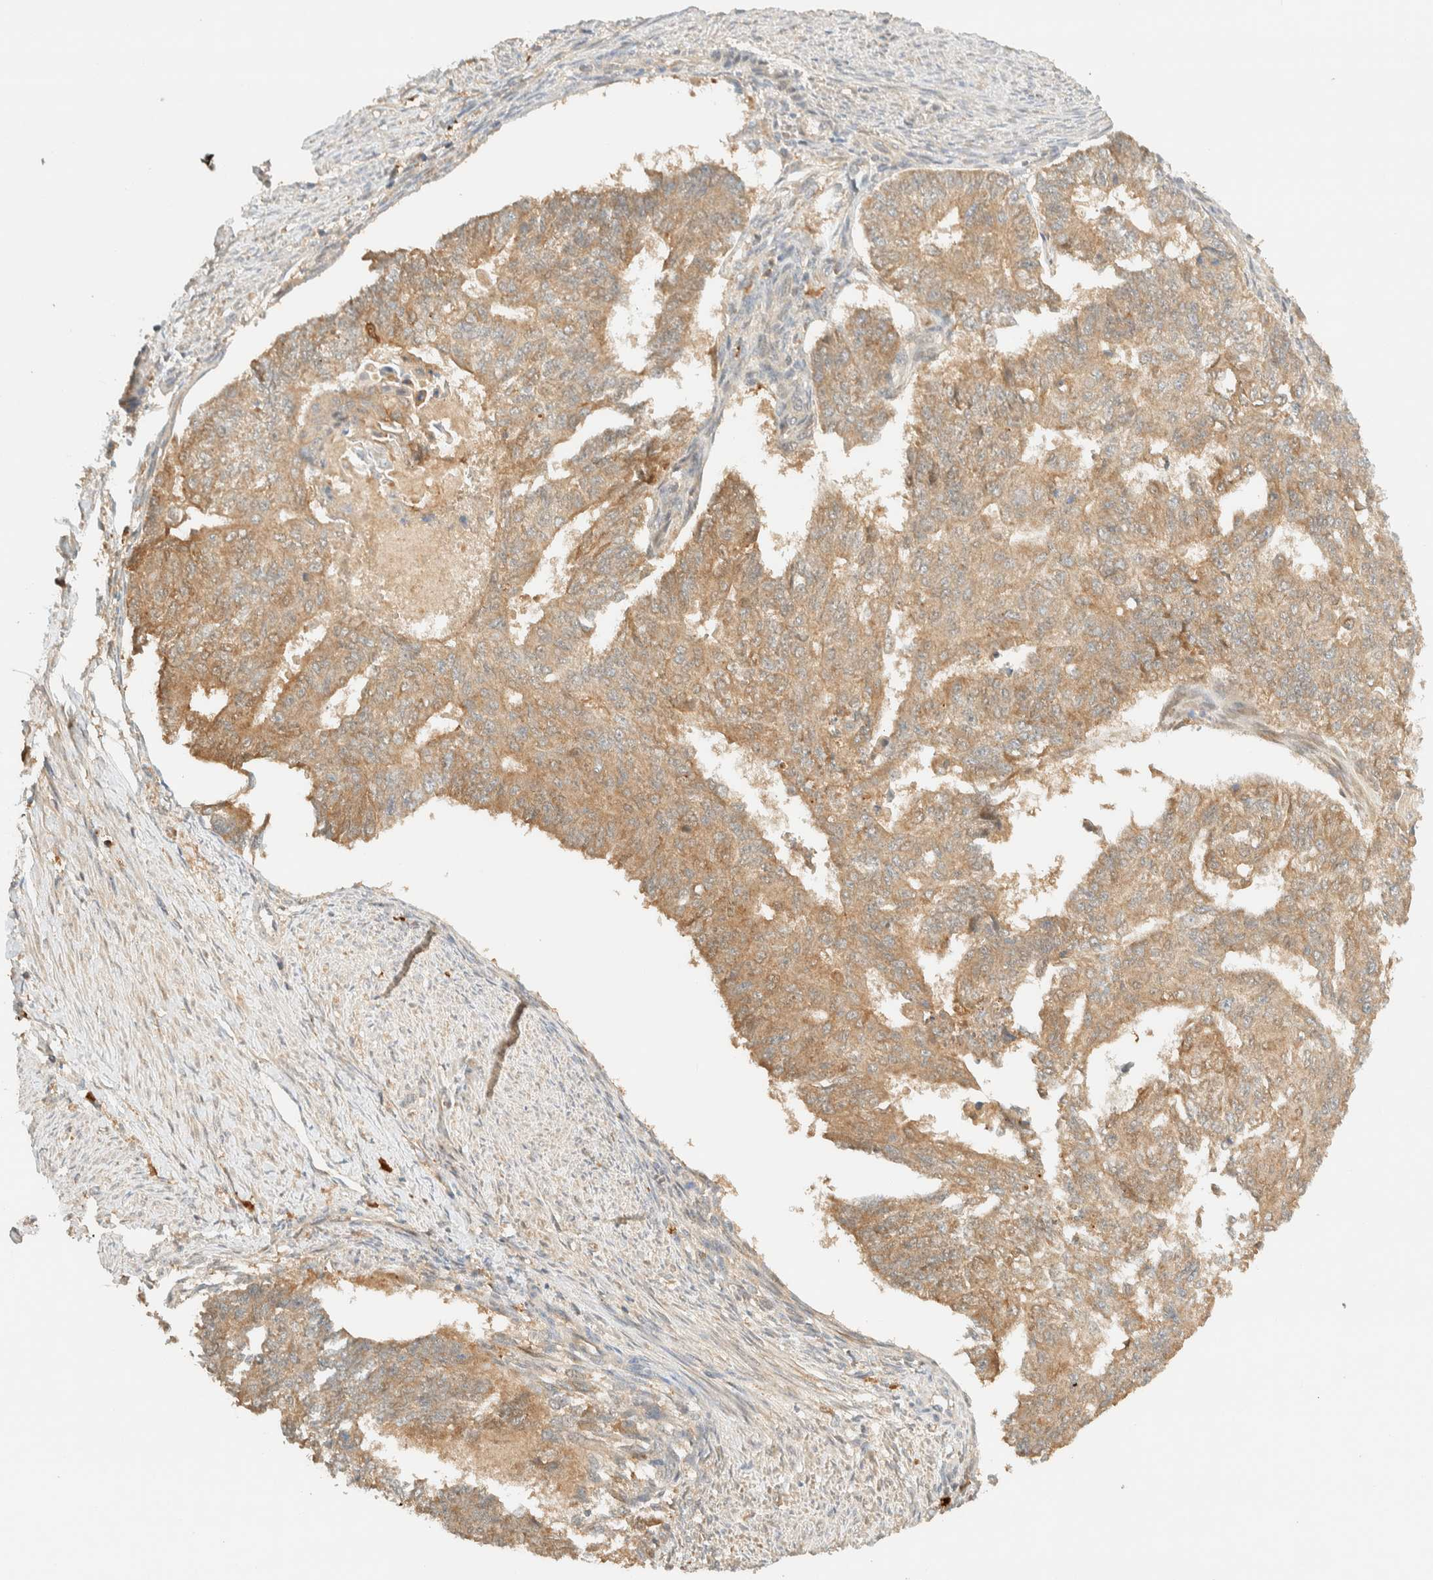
{"staining": {"intensity": "moderate", "quantity": ">75%", "location": "cytoplasmic/membranous"}, "tissue": "endometrial cancer", "cell_type": "Tumor cells", "image_type": "cancer", "snomed": [{"axis": "morphology", "description": "Adenocarcinoma, NOS"}, {"axis": "topography", "description": "Endometrium"}], "caption": "Immunohistochemistry staining of adenocarcinoma (endometrial), which exhibits medium levels of moderate cytoplasmic/membranous expression in approximately >75% of tumor cells indicating moderate cytoplasmic/membranous protein positivity. The staining was performed using DAB (3,3'-diaminobenzidine) (brown) for protein detection and nuclei were counterstained in hematoxylin (blue).", "gene": "ZBTB34", "patient": {"sex": "female", "age": 32}}